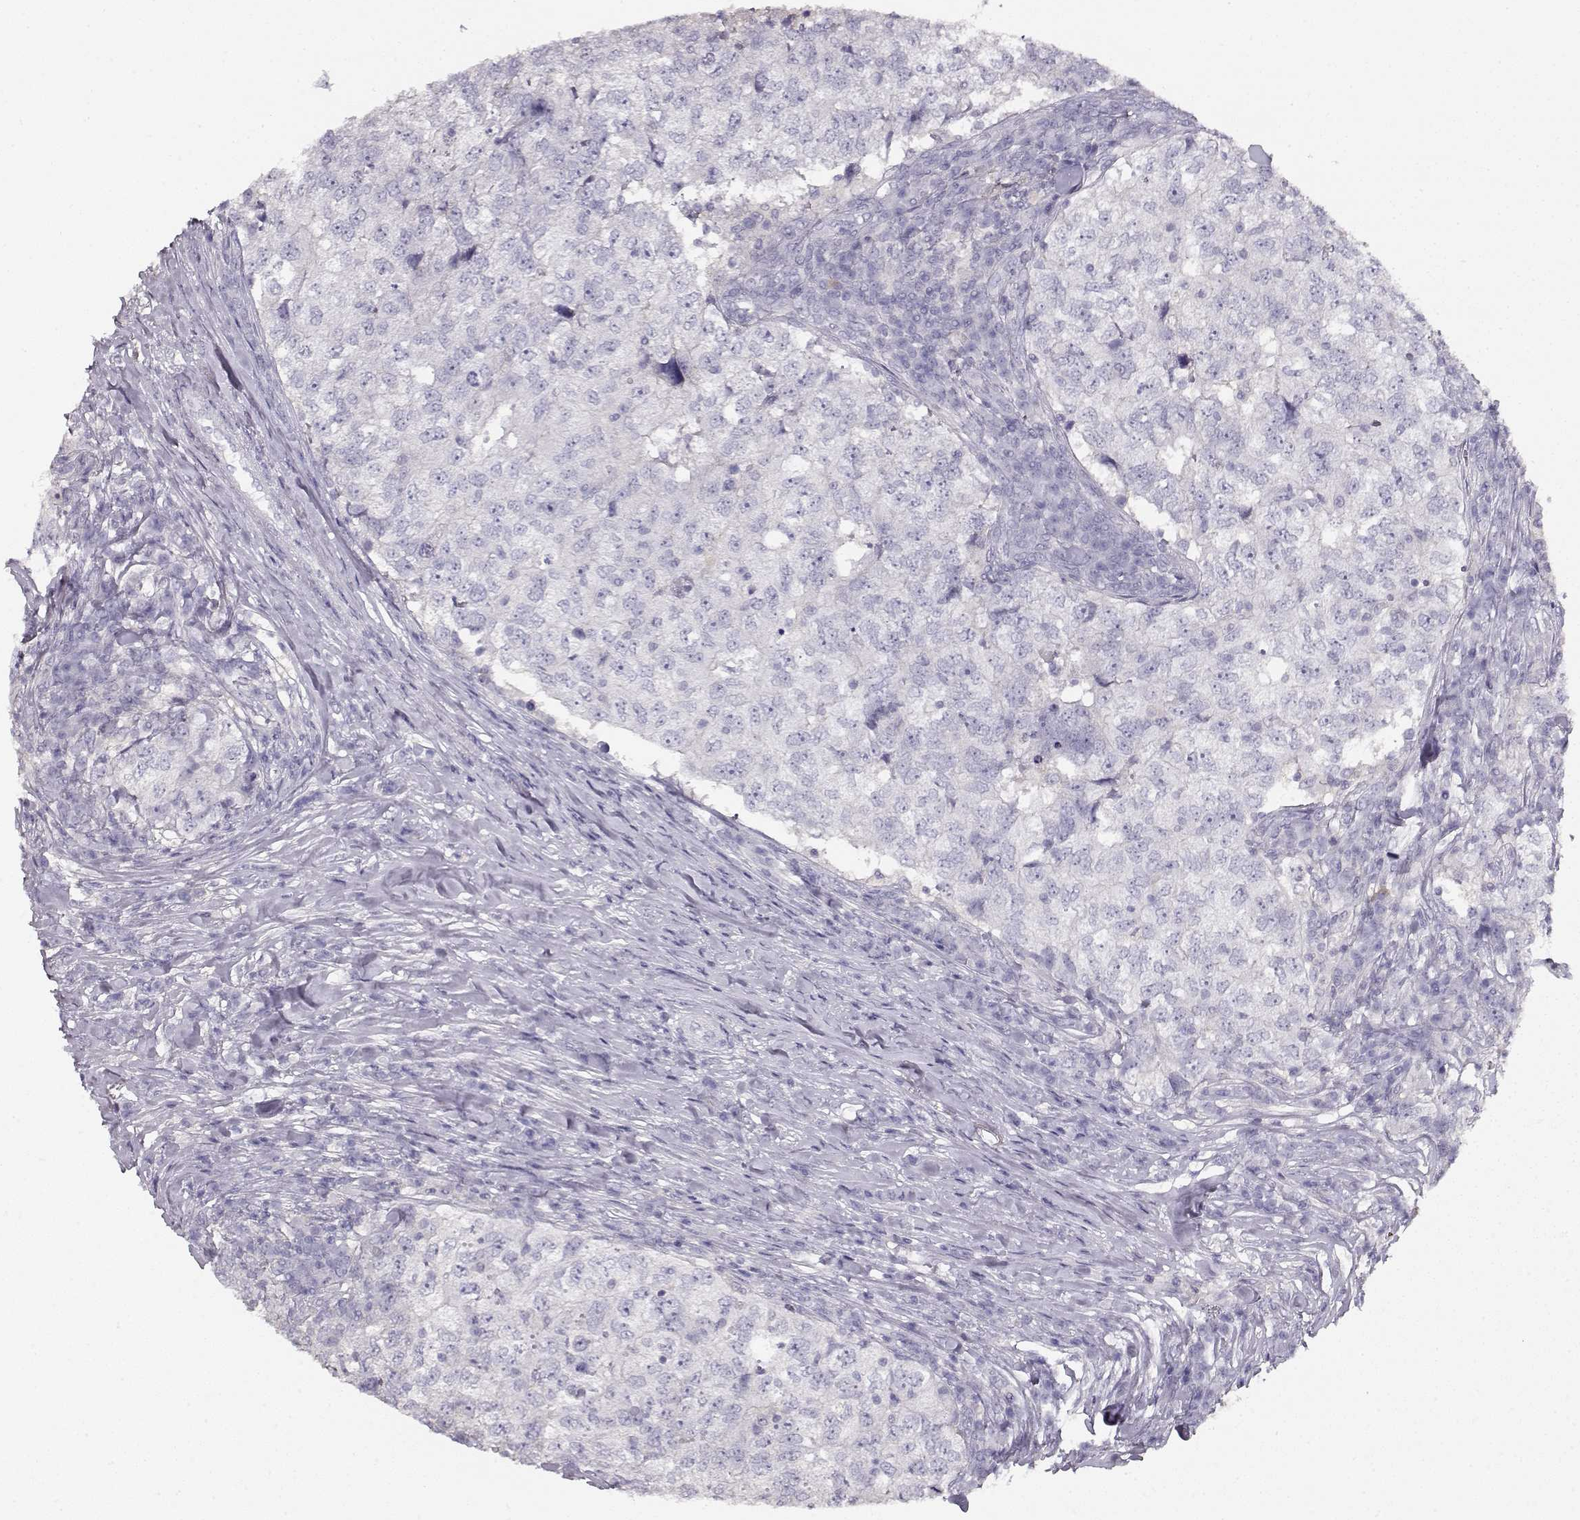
{"staining": {"intensity": "negative", "quantity": "none", "location": "none"}, "tissue": "breast cancer", "cell_type": "Tumor cells", "image_type": "cancer", "snomed": [{"axis": "morphology", "description": "Duct carcinoma"}, {"axis": "topography", "description": "Breast"}], "caption": "There is no significant expression in tumor cells of intraductal carcinoma (breast).", "gene": "NDRG4", "patient": {"sex": "female", "age": 30}}